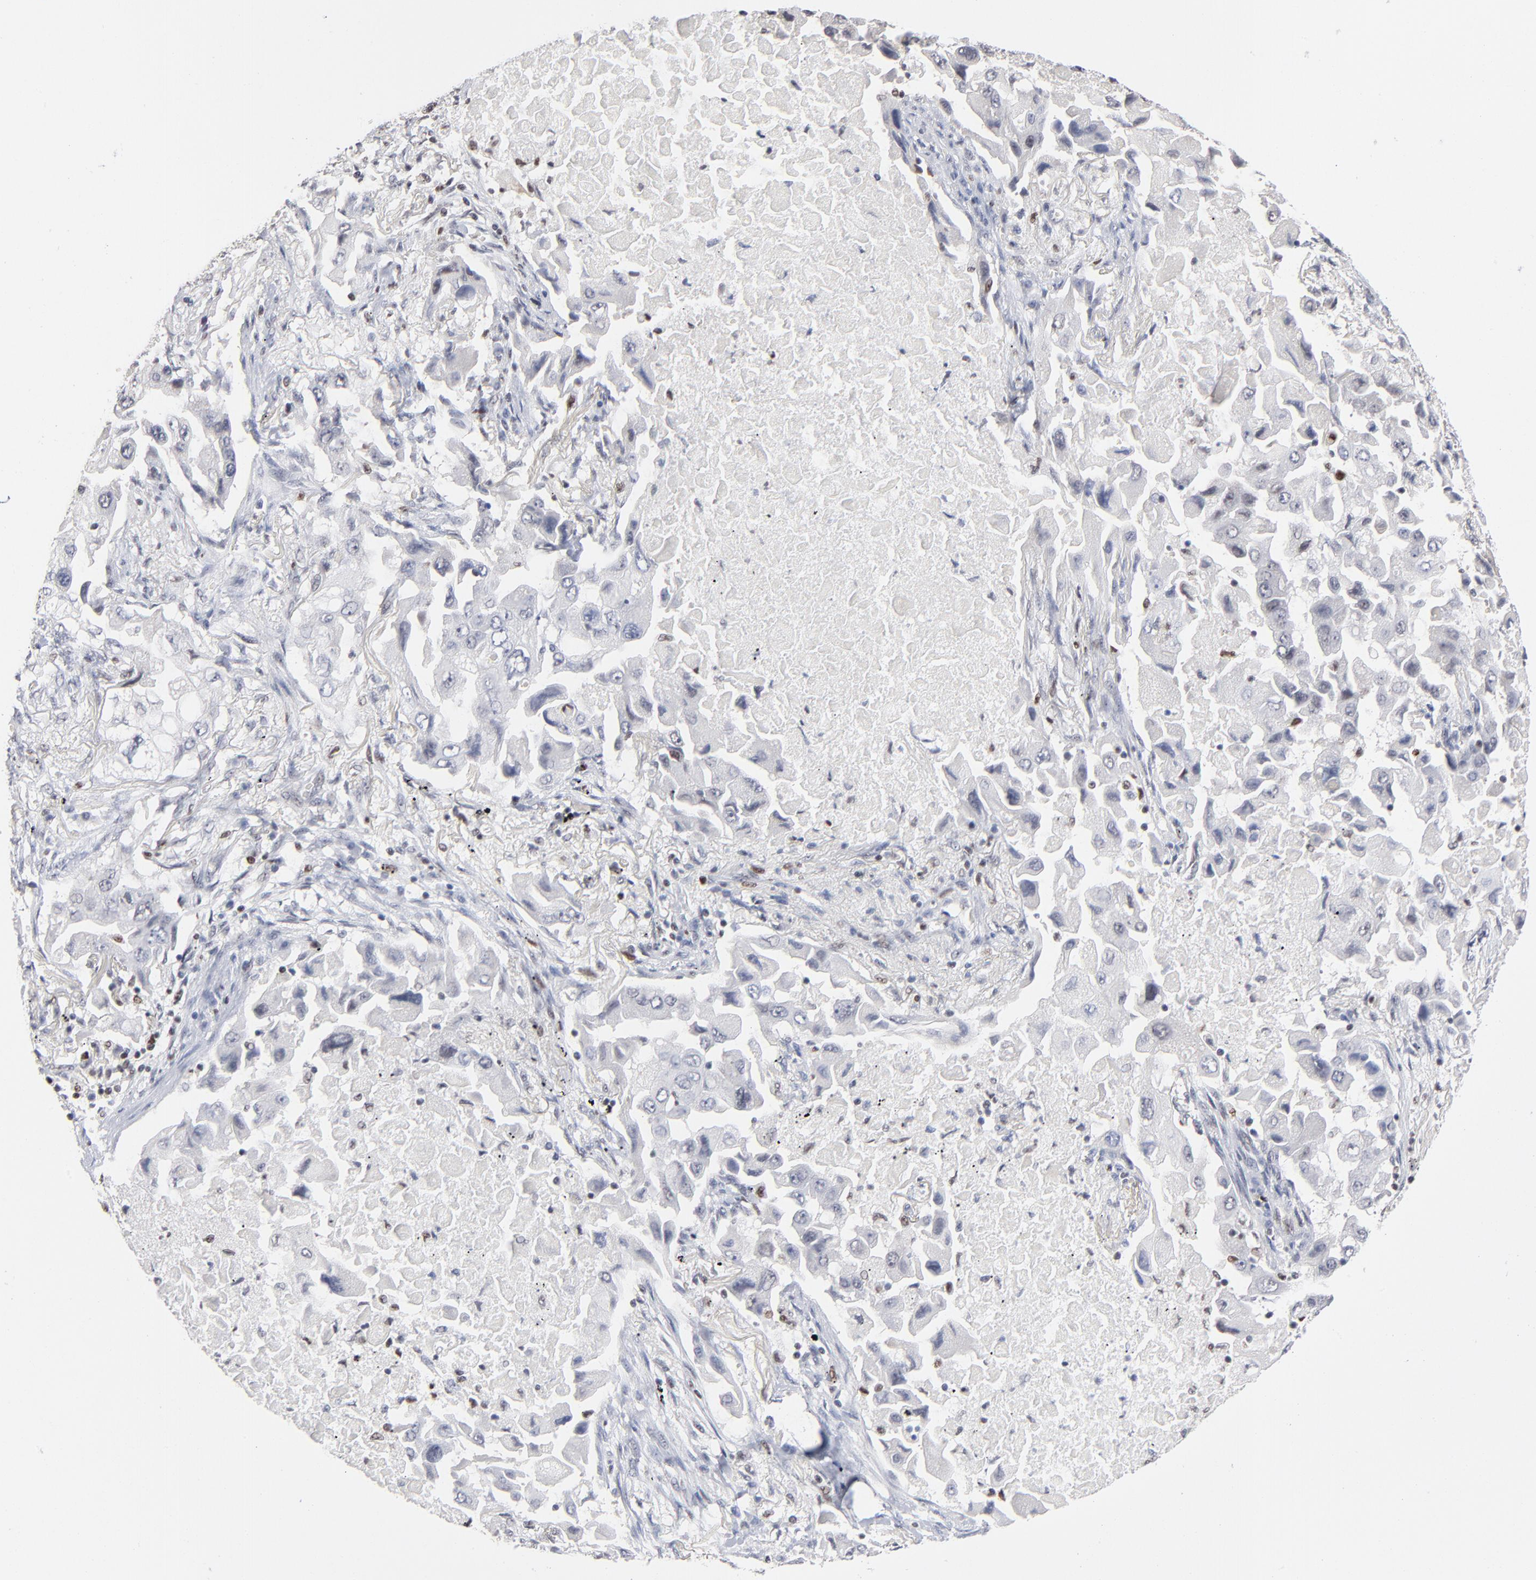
{"staining": {"intensity": "negative", "quantity": "none", "location": "none"}, "tissue": "lung cancer", "cell_type": "Tumor cells", "image_type": "cancer", "snomed": [{"axis": "morphology", "description": "Adenocarcinoma, NOS"}, {"axis": "topography", "description": "Lung"}], "caption": "Adenocarcinoma (lung) stained for a protein using immunohistochemistry reveals no positivity tumor cells.", "gene": "MAX", "patient": {"sex": "female", "age": 65}}